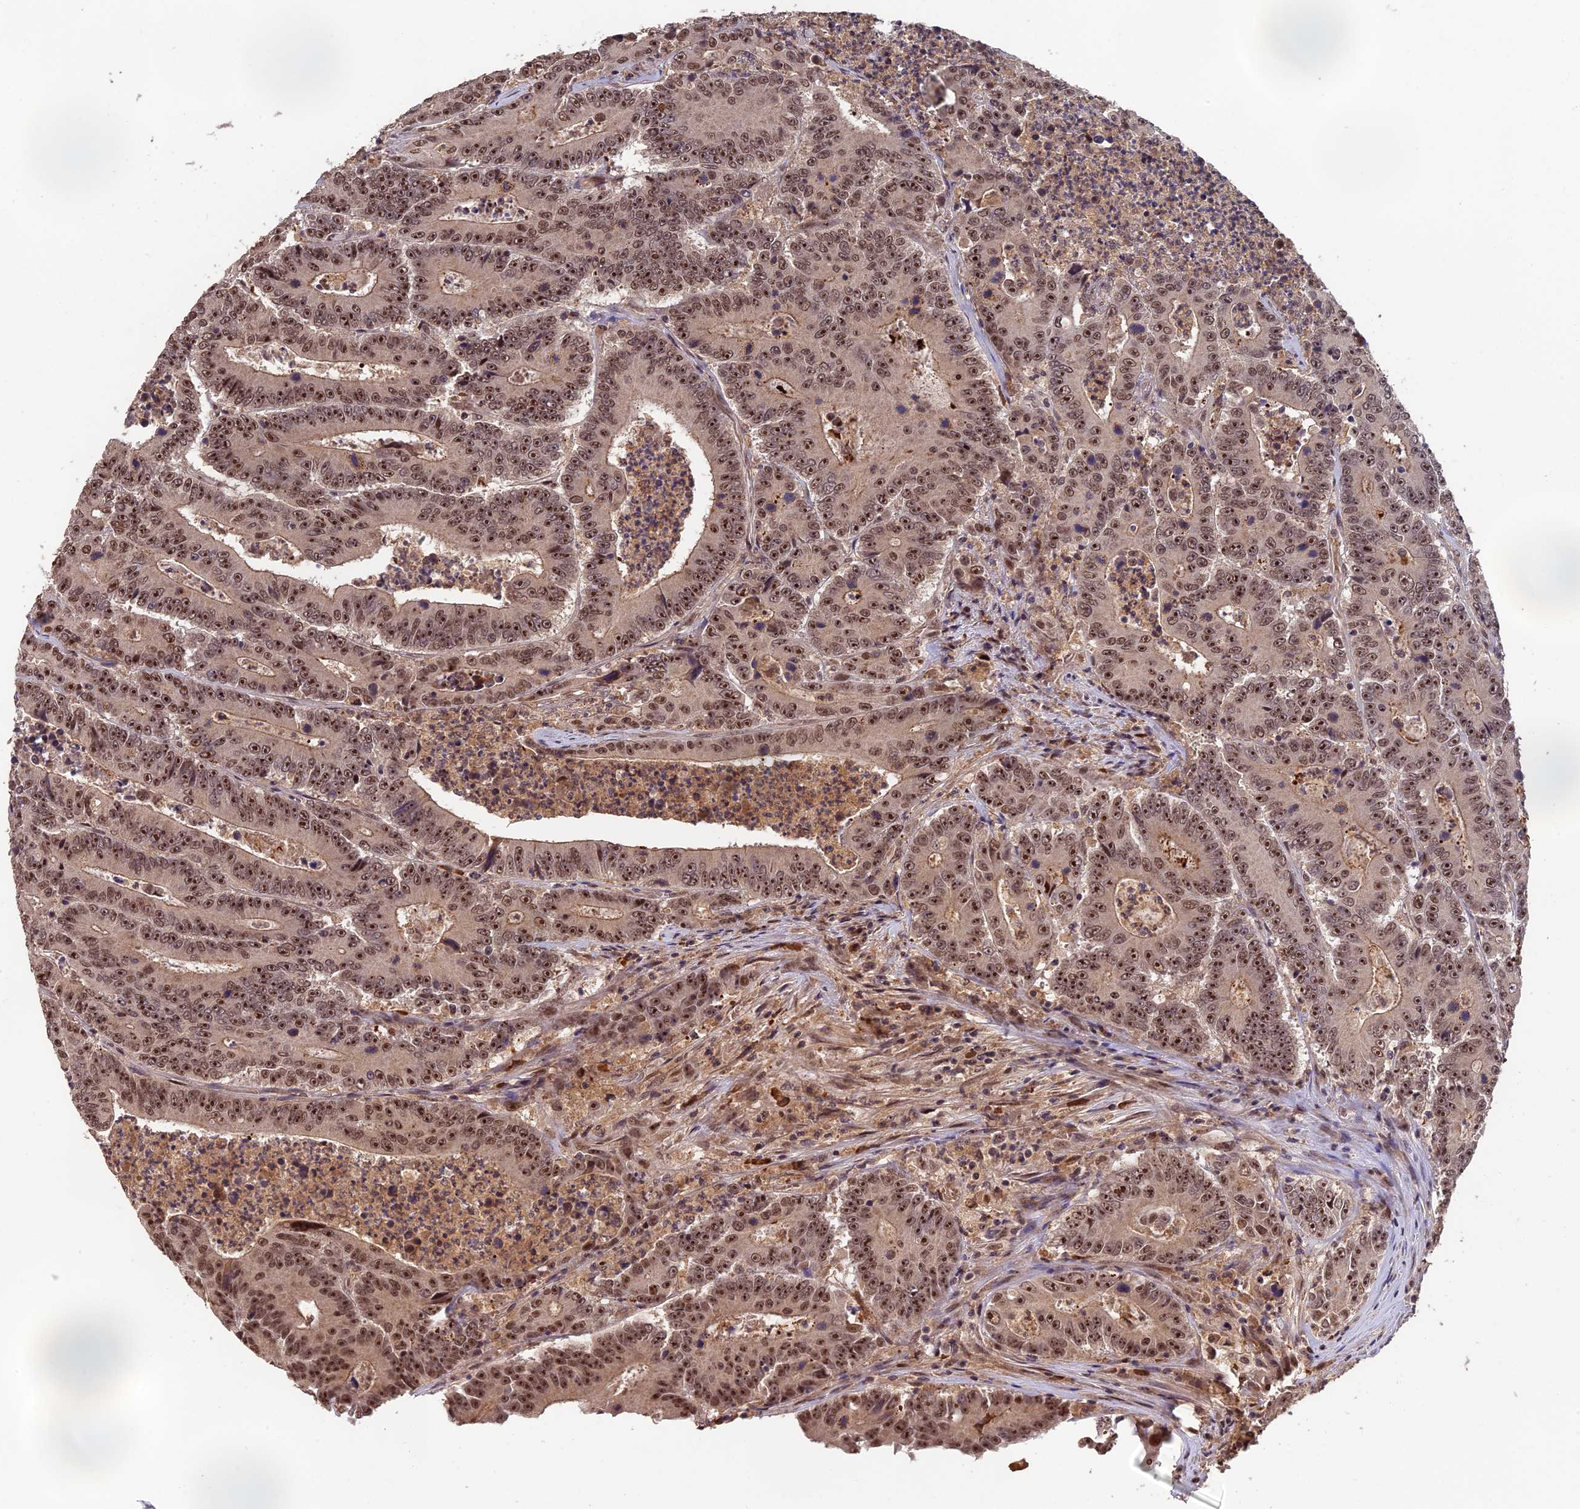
{"staining": {"intensity": "moderate", "quantity": ">75%", "location": "nuclear"}, "tissue": "colorectal cancer", "cell_type": "Tumor cells", "image_type": "cancer", "snomed": [{"axis": "morphology", "description": "Adenocarcinoma, NOS"}, {"axis": "topography", "description": "Colon"}], "caption": "Immunohistochemistry (IHC) image of neoplastic tissue: colorectal cancer stained using IHC exhibits medium levels of moderate protein expression localized specifically in the nuclear of tumor cells, appearing as a nuclear brown color.", "gene": "OSBPL1A", "patient": {"sex": "male", "age": 83}}